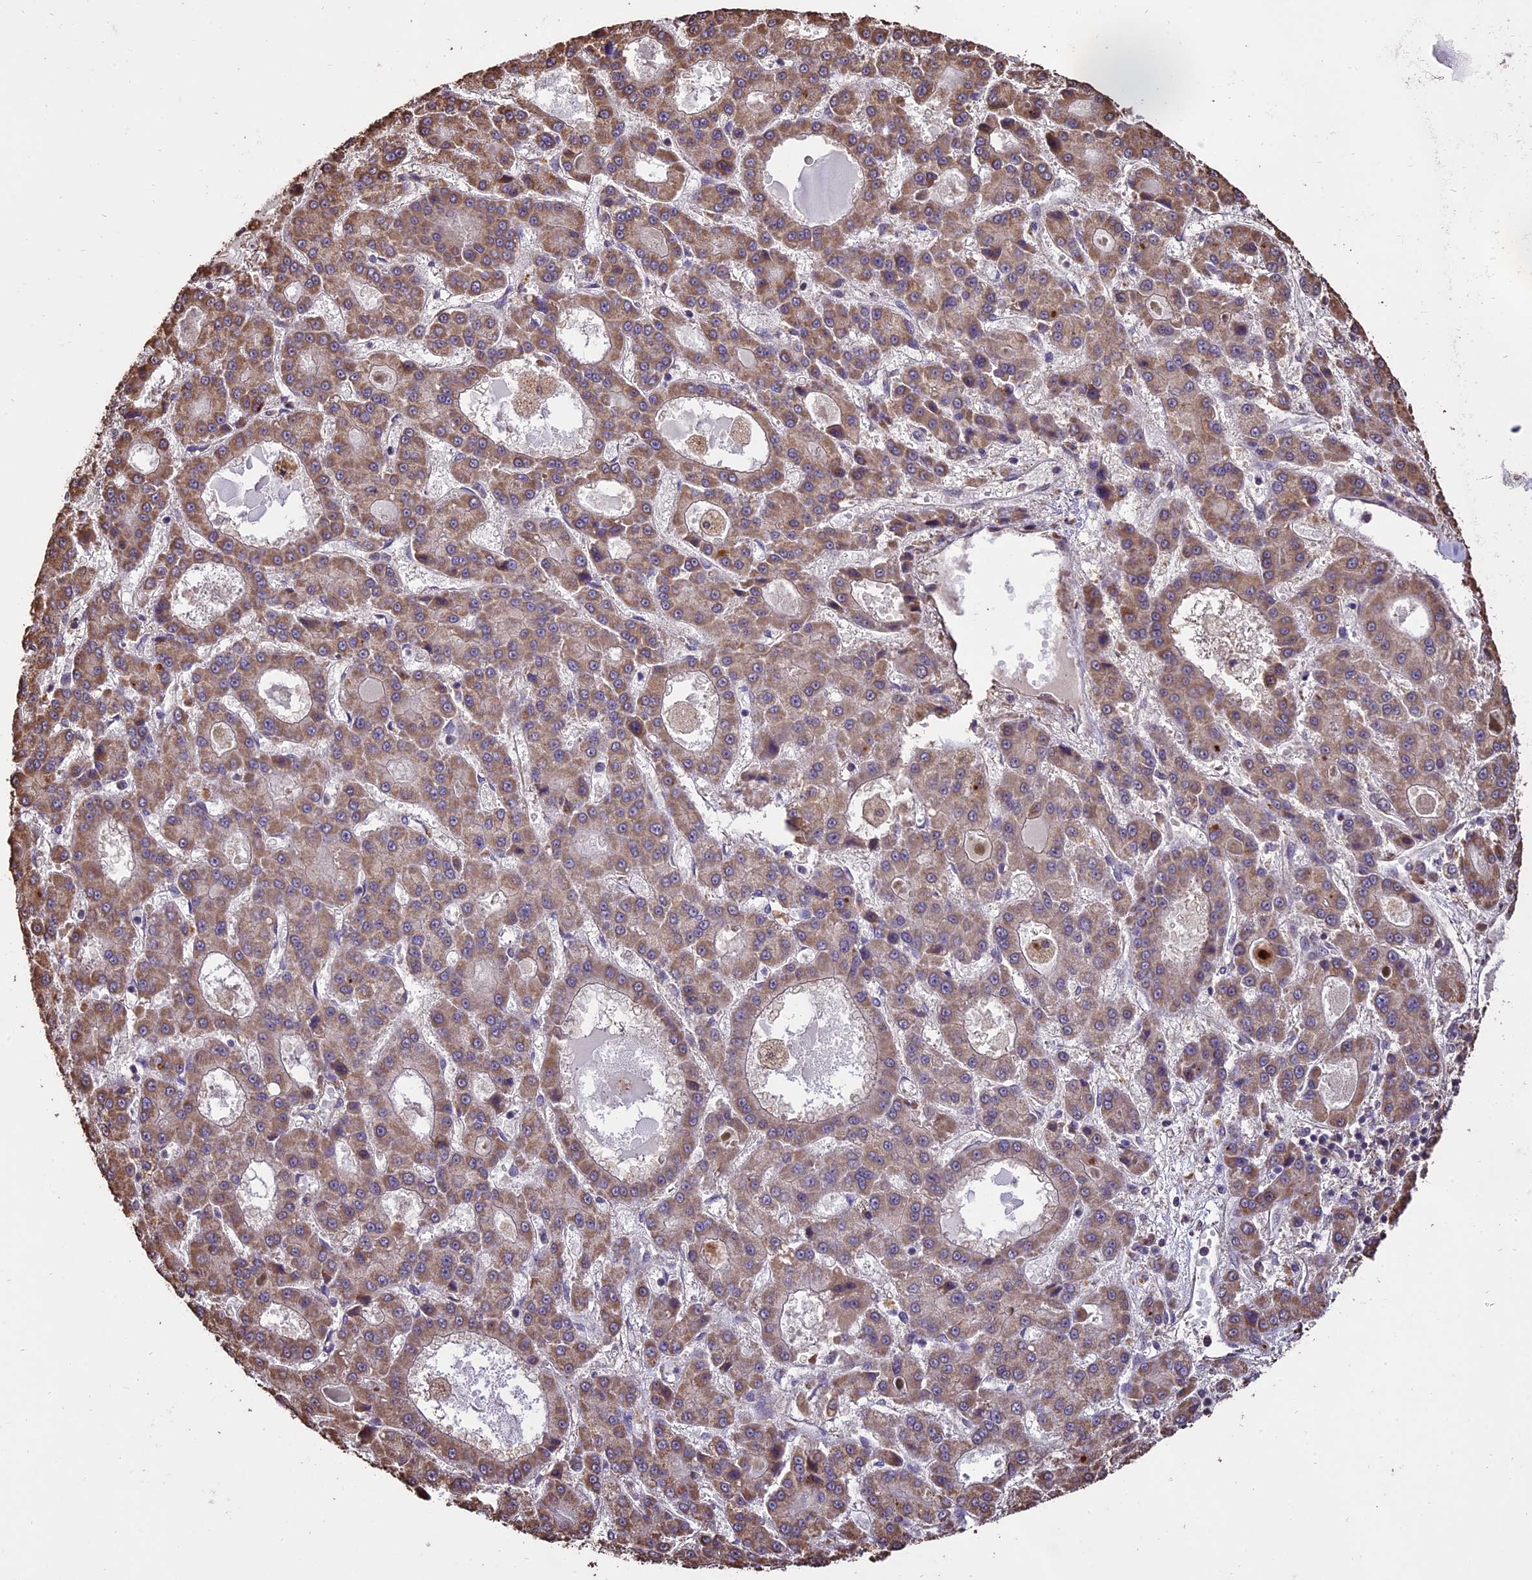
{"staining": {"intensity": "moderate", "quantity": ">75%", "location": "cytoplasmic/membranous"}, "tissue": "liver cancer", "cell_type": "Tumor cells", "image_type": "cancer", "snomed": [{"axis": "morphology", "description": "Carcinoma, Hepatocellular, NOS"}, {"axis": "topography", "description": "Liver"}], "caption": "Protein expression by immunohistochemistry (IHC) exhibits moderate cytoplasmic/membranous positivity in approximately >75% of tumor cells in liver hepatocellular carcinoma.", "gene": "PGPEP1L", "patient": {"sex": "male", "age": 70}}